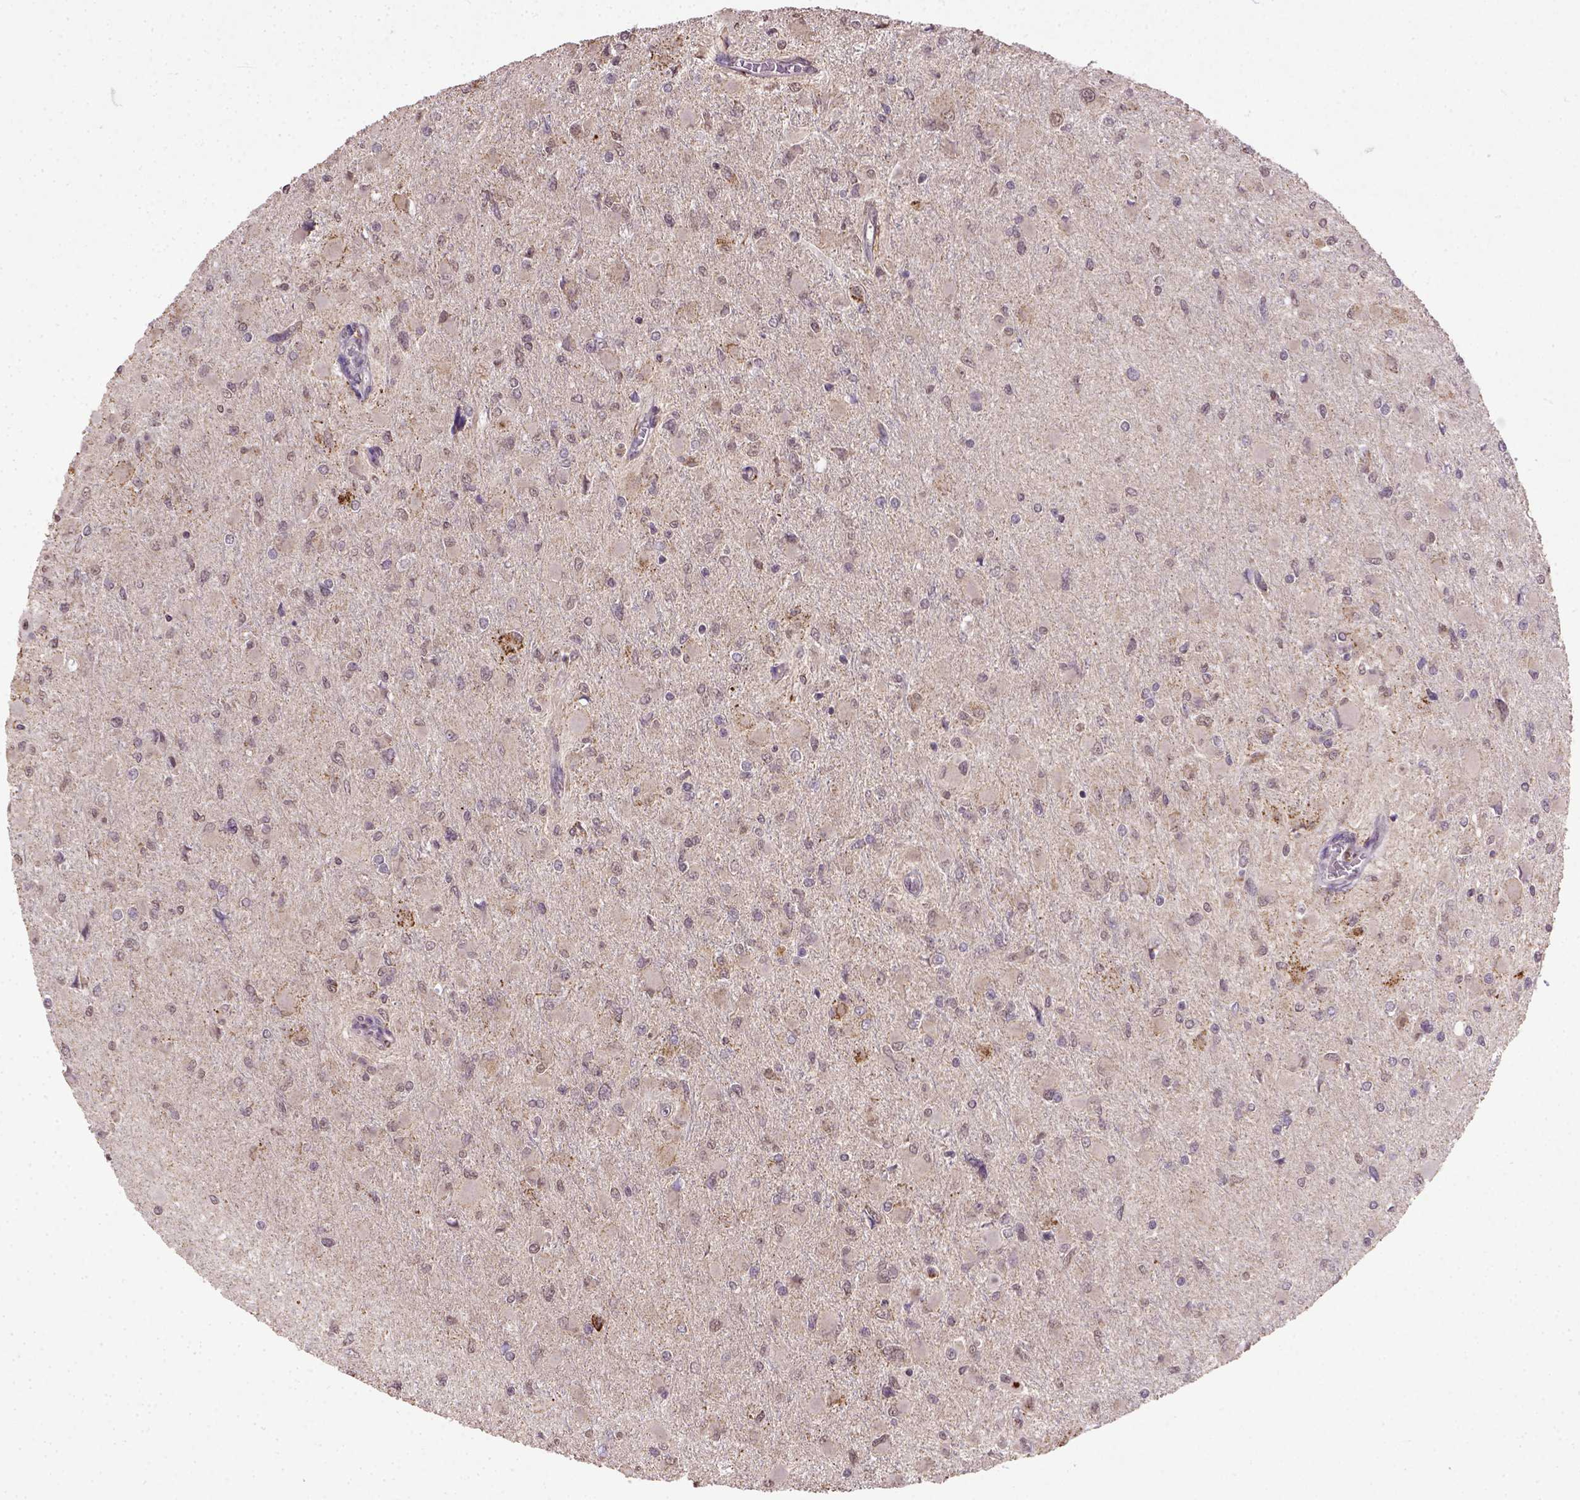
{"staining": {"intensity": "negative", "quantity": "none", "location": "none"}, "tissue": "glioma", "cell_type": "Tumor cells", "image_type": "cancer", "snomed": [{"axis": "morphology", "description": "Glioma, malignant, High grade"}, {"axis": "topography", "description": "Cerebral cortex"}], "caption": "DAB (3,3'-diaminobenzidine) immunohistochemical staining of glioma displays no significant expression in tumor cells. Nuclei are stained in blue.", "gene": "NUDT10", "patient": {"sex": "female", "age": 36}}